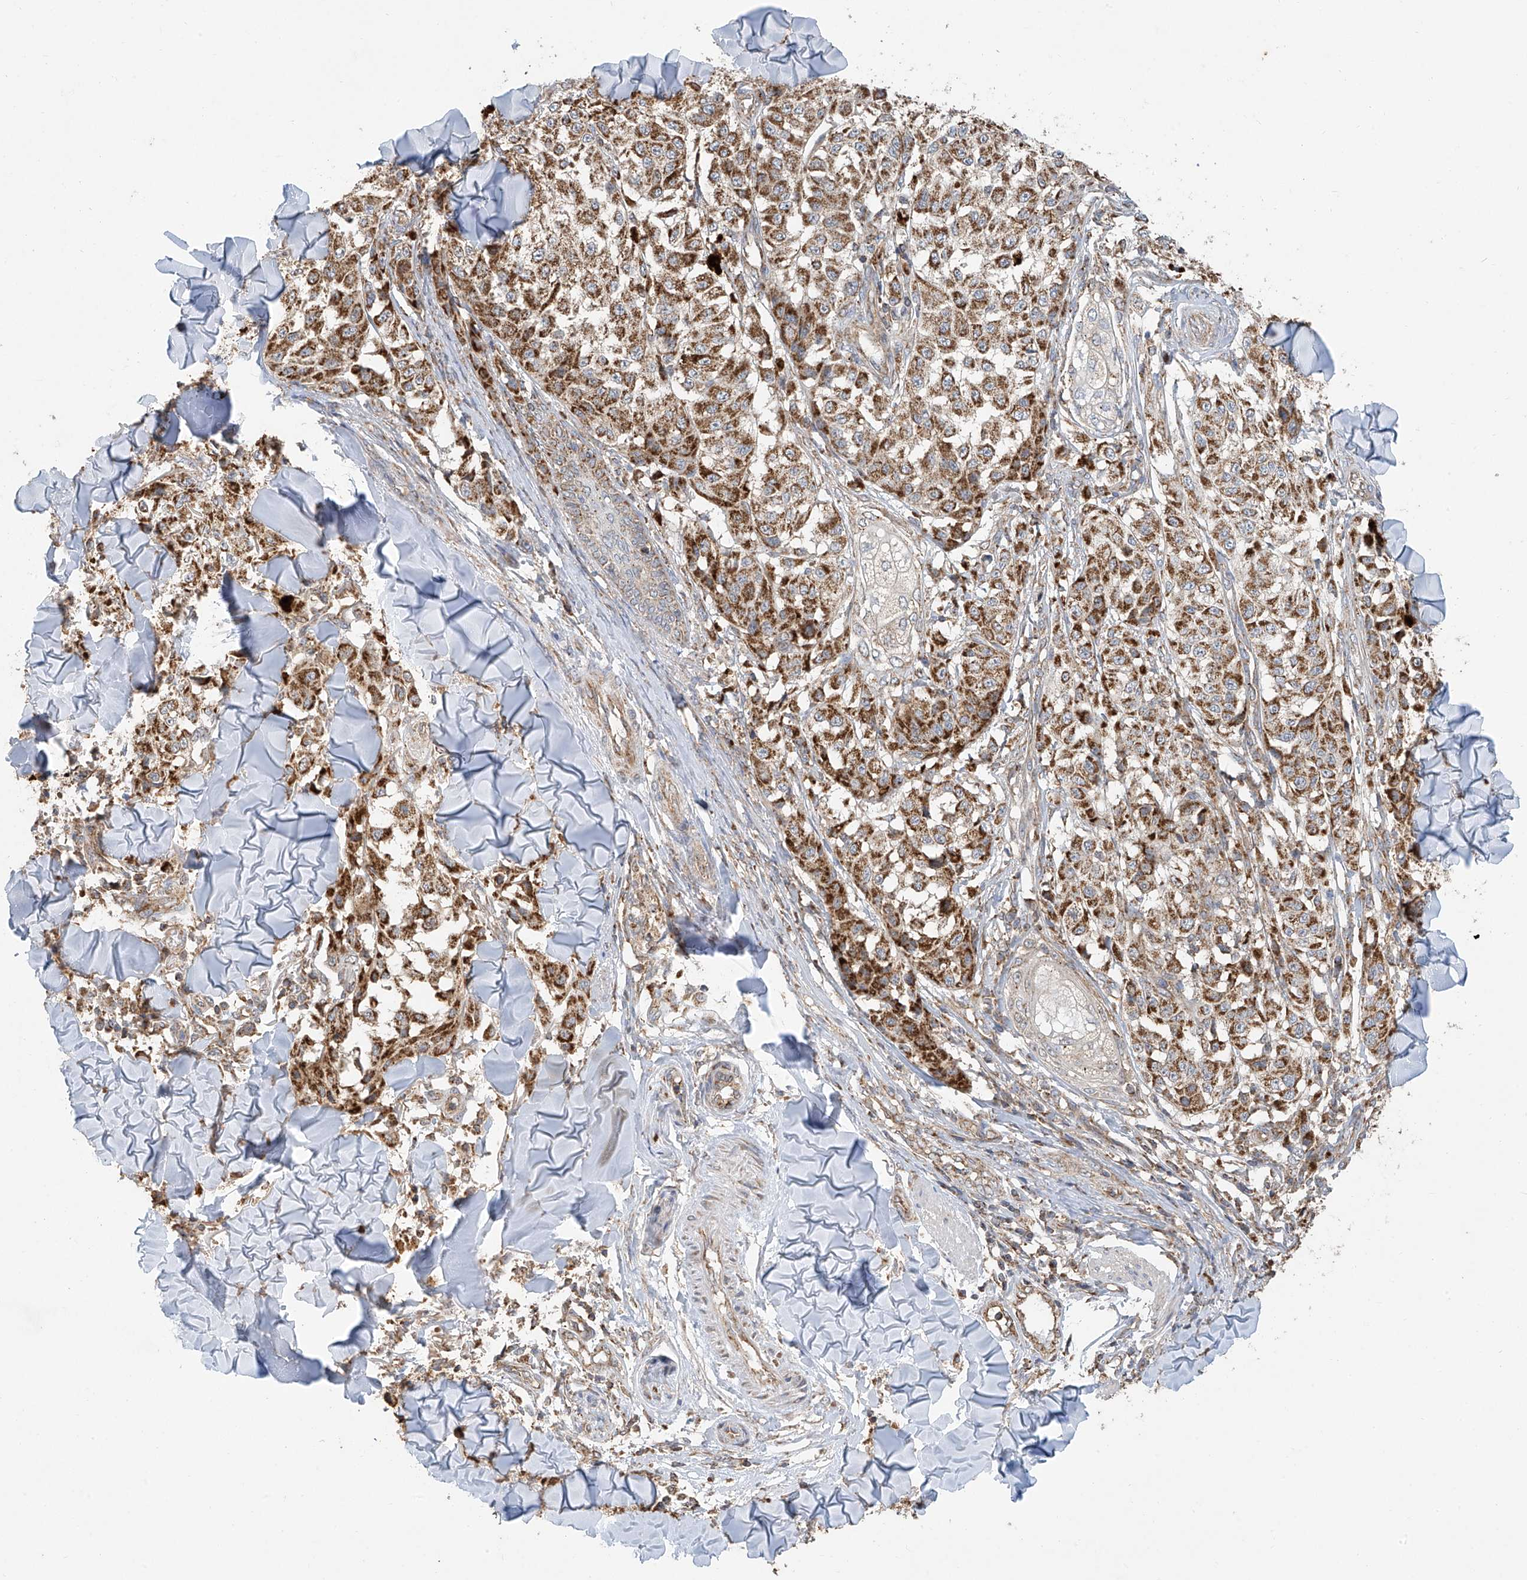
{"staining": {"intensity": "moderate", "quantity": ">75%", "location": "cytoplasmic/membranous"}, "tissue": "melanoma", "cell_type": "Tumor cells", "image_type": "cancer", "snomed": [{"axis": "morphology", "description": "Malignant melanoma, NOS"}, {"axis": "topography", "description": "Skin"}], "caption": "IHC photomicrograph of melanoma stained for a protein (brown), which reveals medium levels of moderate cytoplasmic/membranous positivity in approximately >75% of tumor cells.", "gene": "UQCC1", "patient": {"sex": "female", "age": 64}}